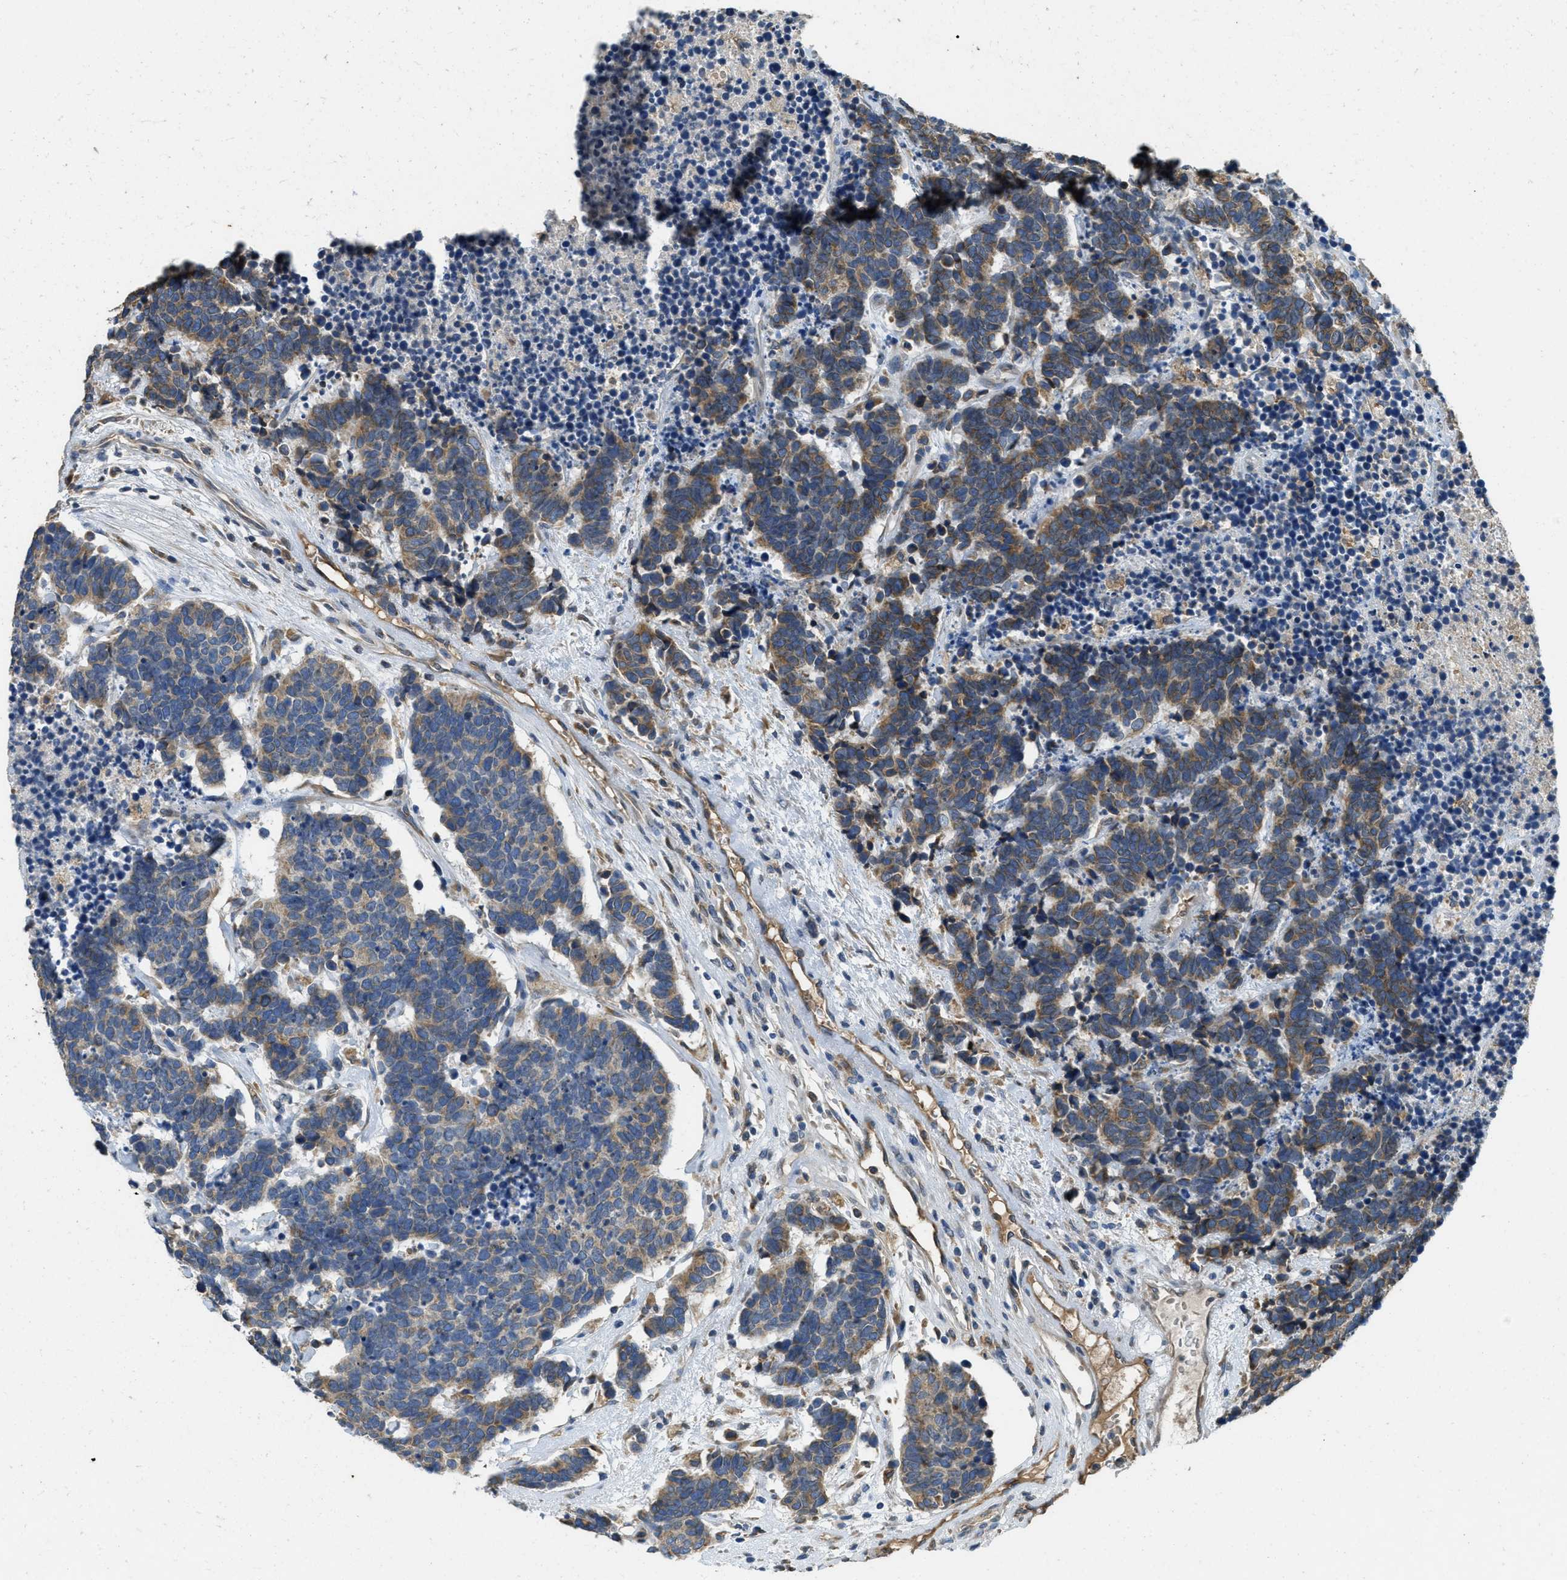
{"staining": {"intensity": "moderate", "quantity": ">75%", "location": "cytoplasmic/membranous"}, "tissue": "carcinoid", "cell_type": "Tumor cells", "image_type": "cancer", "snomed": [{"axis": "morphology", "description": "Carcinoma, NOS"}, {"axis": "morphology", "description": "Carcinoid, malignant, NOS"}, {"axis": "topography", "description": "Urinary bladder"}], "caption": "Carcinoid stained with a protein marker displays moderate staining in tumor cells.", "gene": "MPDU1", "patient": {"sex": "male", "age": 57}}